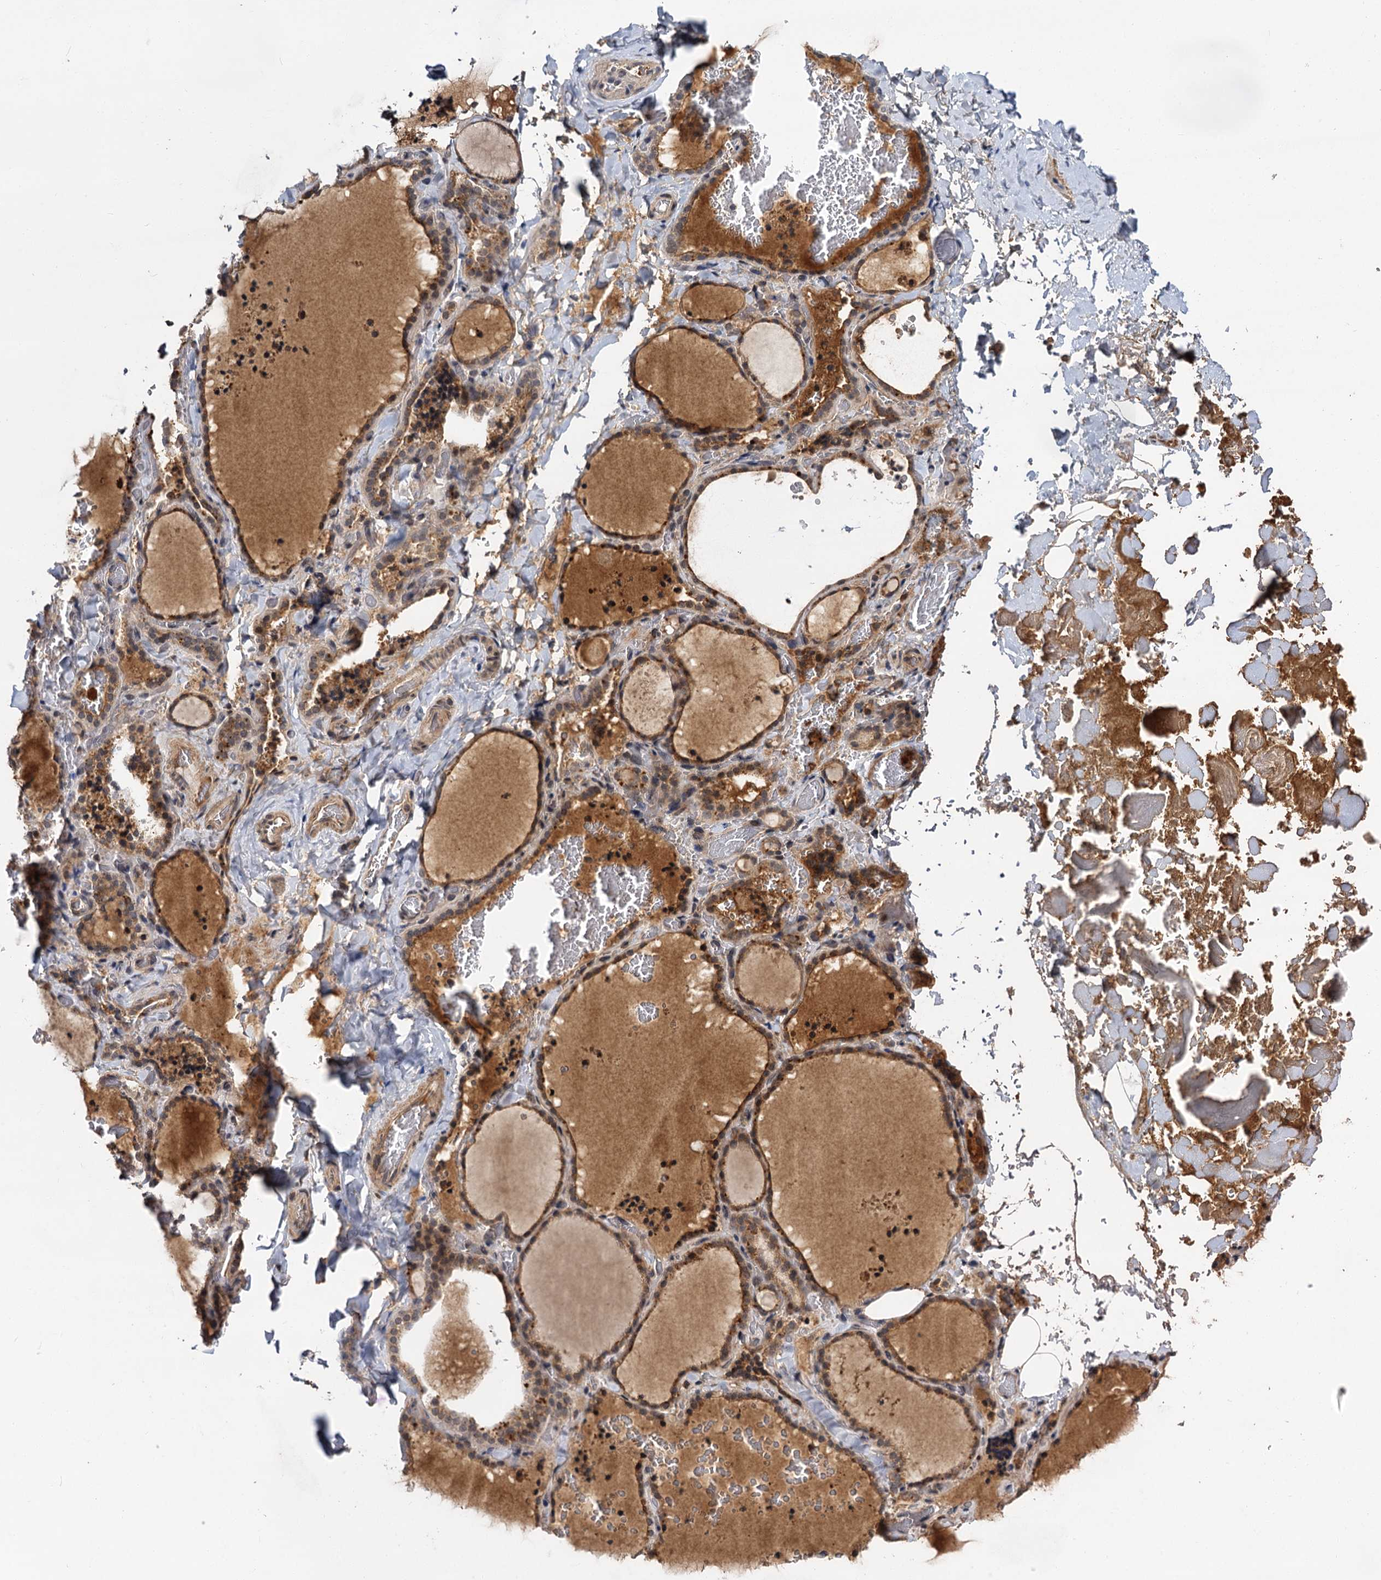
{"staining": {"intensity": "moderate", "quantity": ">75%", "location": "cytoplasmic/membranous"}, "tissue": "thyroid gland", "cell_type": "Glandular cells", "image_type": "normal", "snomed": [{"axis": "morphology", "description": "Normal tissue, NOS"}, {"axis": "topography", "description": "Thyroid gland"}], "caption": "Immunohistochemistry (IHC) photomicrograph of benign thyroid gland stained for a protein (brown), which reveals medium levels of moderate cytoplasmic/membranous expression in about >75% of glandular cells.", "gene": "MBD6", "patient": {"sex": "female", "age": 22}}